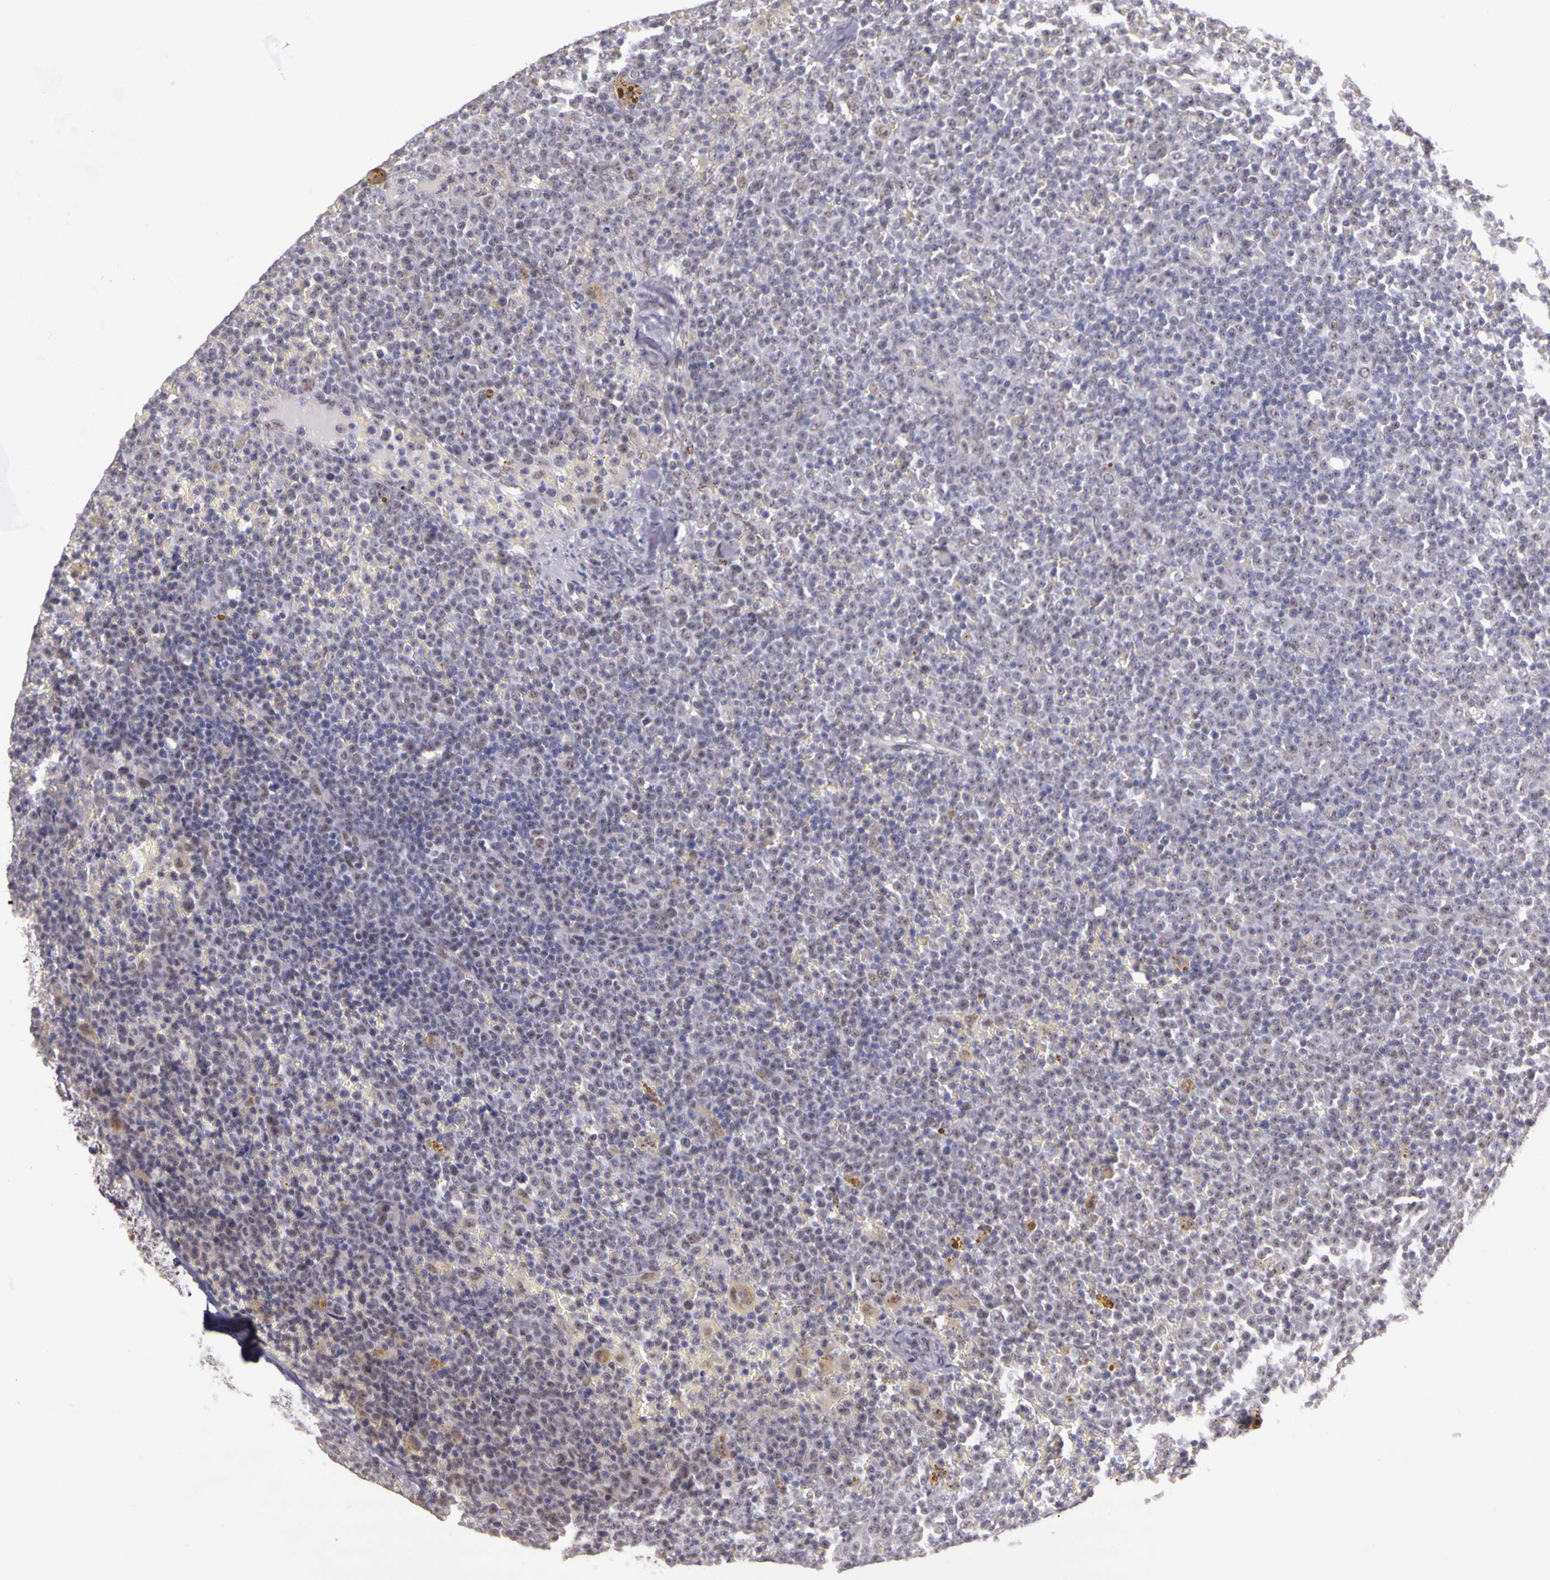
{"staining": {"intensity": "weak", "quantity": "<25%", "location": "nuclear"}, "tissue": "lymphoma", "cell_type": "Tumor cells", "image_type": "cancer", "snomed": [{"axis": "morphology", "description": "Malignant lymphoma, non-Hodgkin's type, Low grade"}, {"axis": "topography", "description": "Lymph node"}], "caption": "Protein analysis of lymphoma exhibits no significant staining in tumor cells.", "gene": "WDR13", "patient": {"sex": "male", "age": 50}}